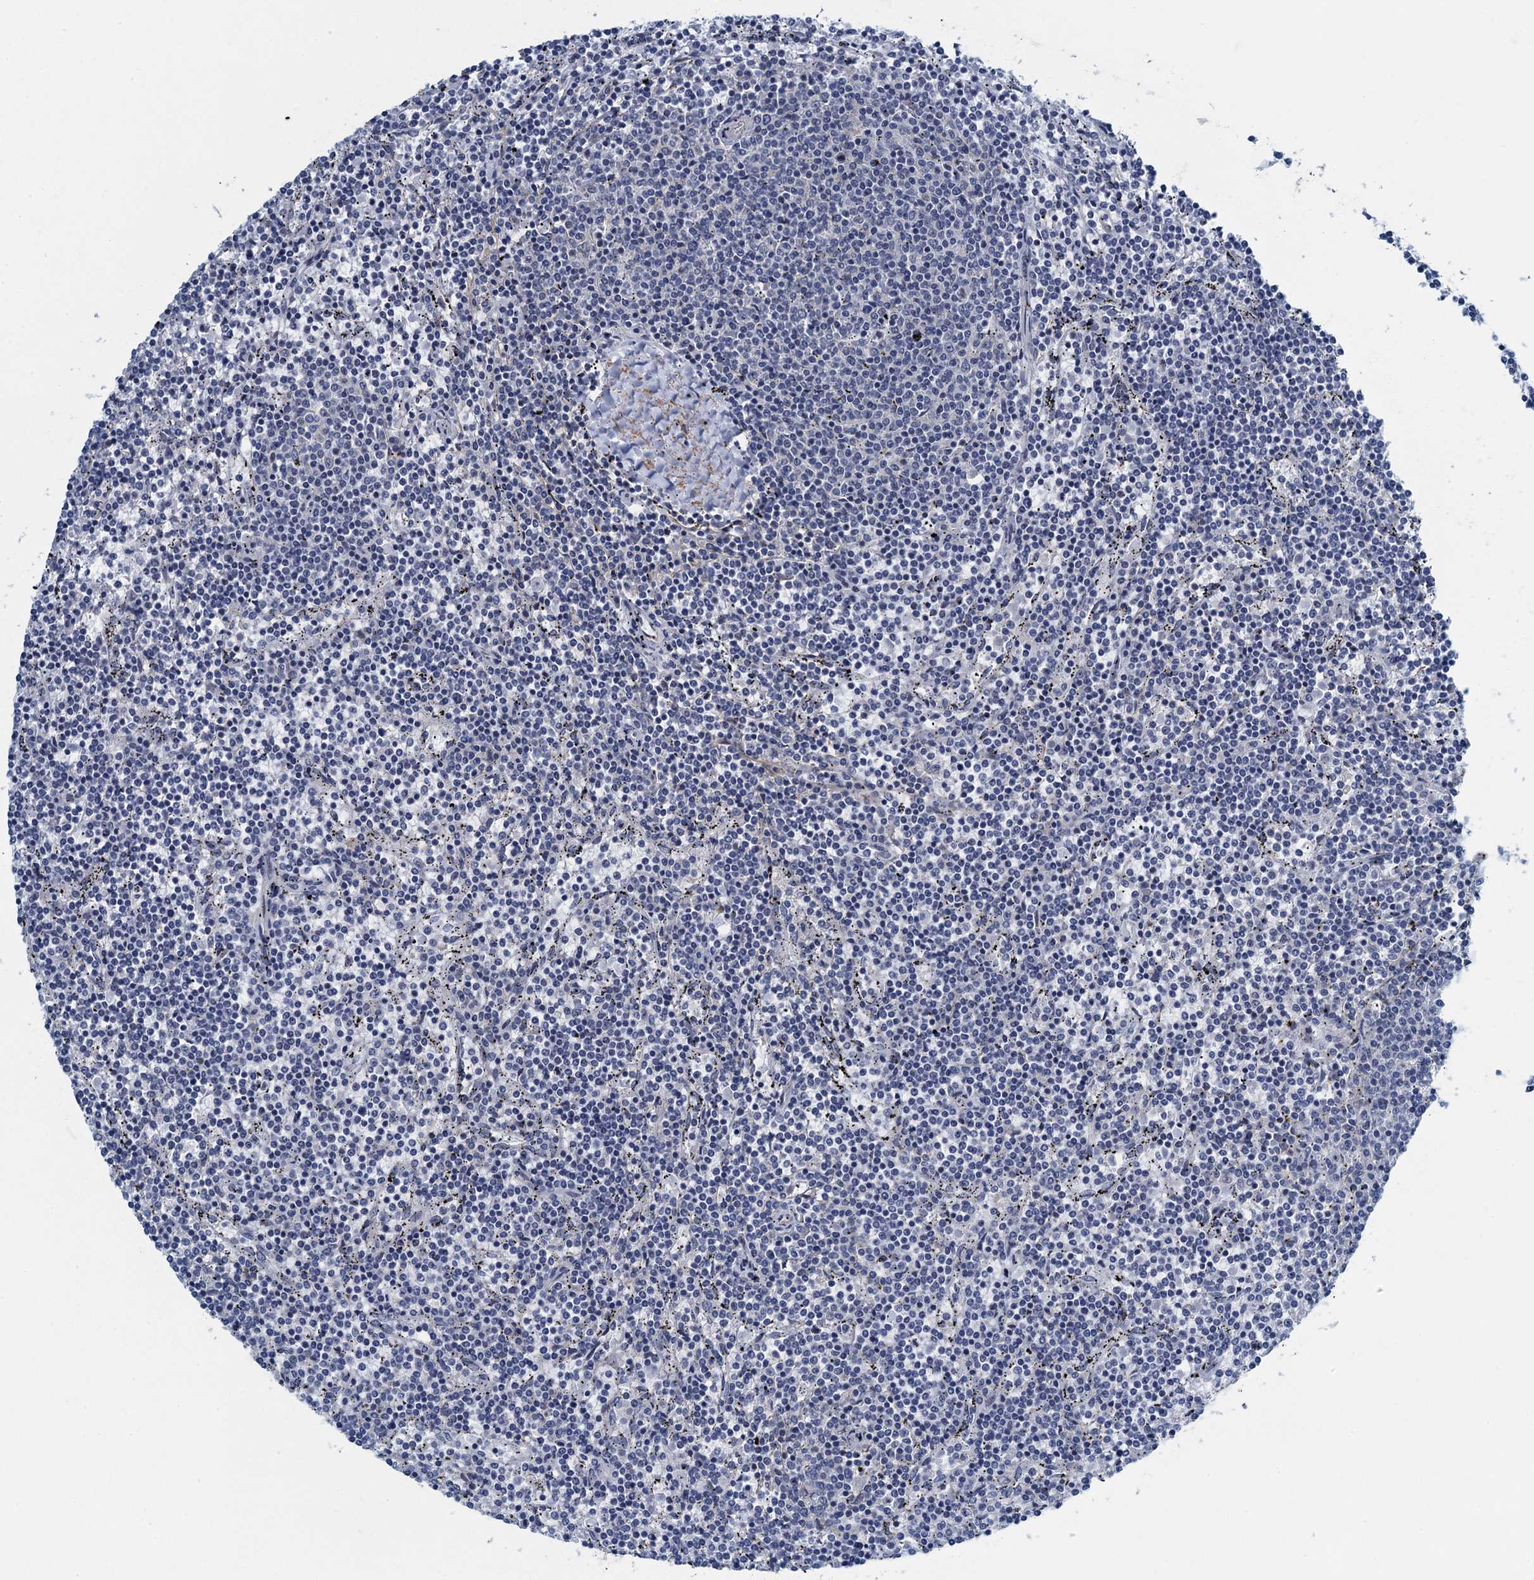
{"staining": {"intensity": "negative", "quantity": "none", "location": "none"}, "tissue": "lymphoma", "cell_type": "Tumor cells", "image_type": "cancer", "snomed": [{"axis": "morphology", "description": "Malignant lymphoma, non-Hodgkin's type, Low grade"}, {"axis": "topography", "description": "Spleen"}], "caption": "A photomicrograph of low-grade malignant lymphoma, non-Hodgkin's type stained for a protein displays no brown staining in tumor cells.", "gene": "ALG2", "patient": {"sex": "female", "age": 50}}